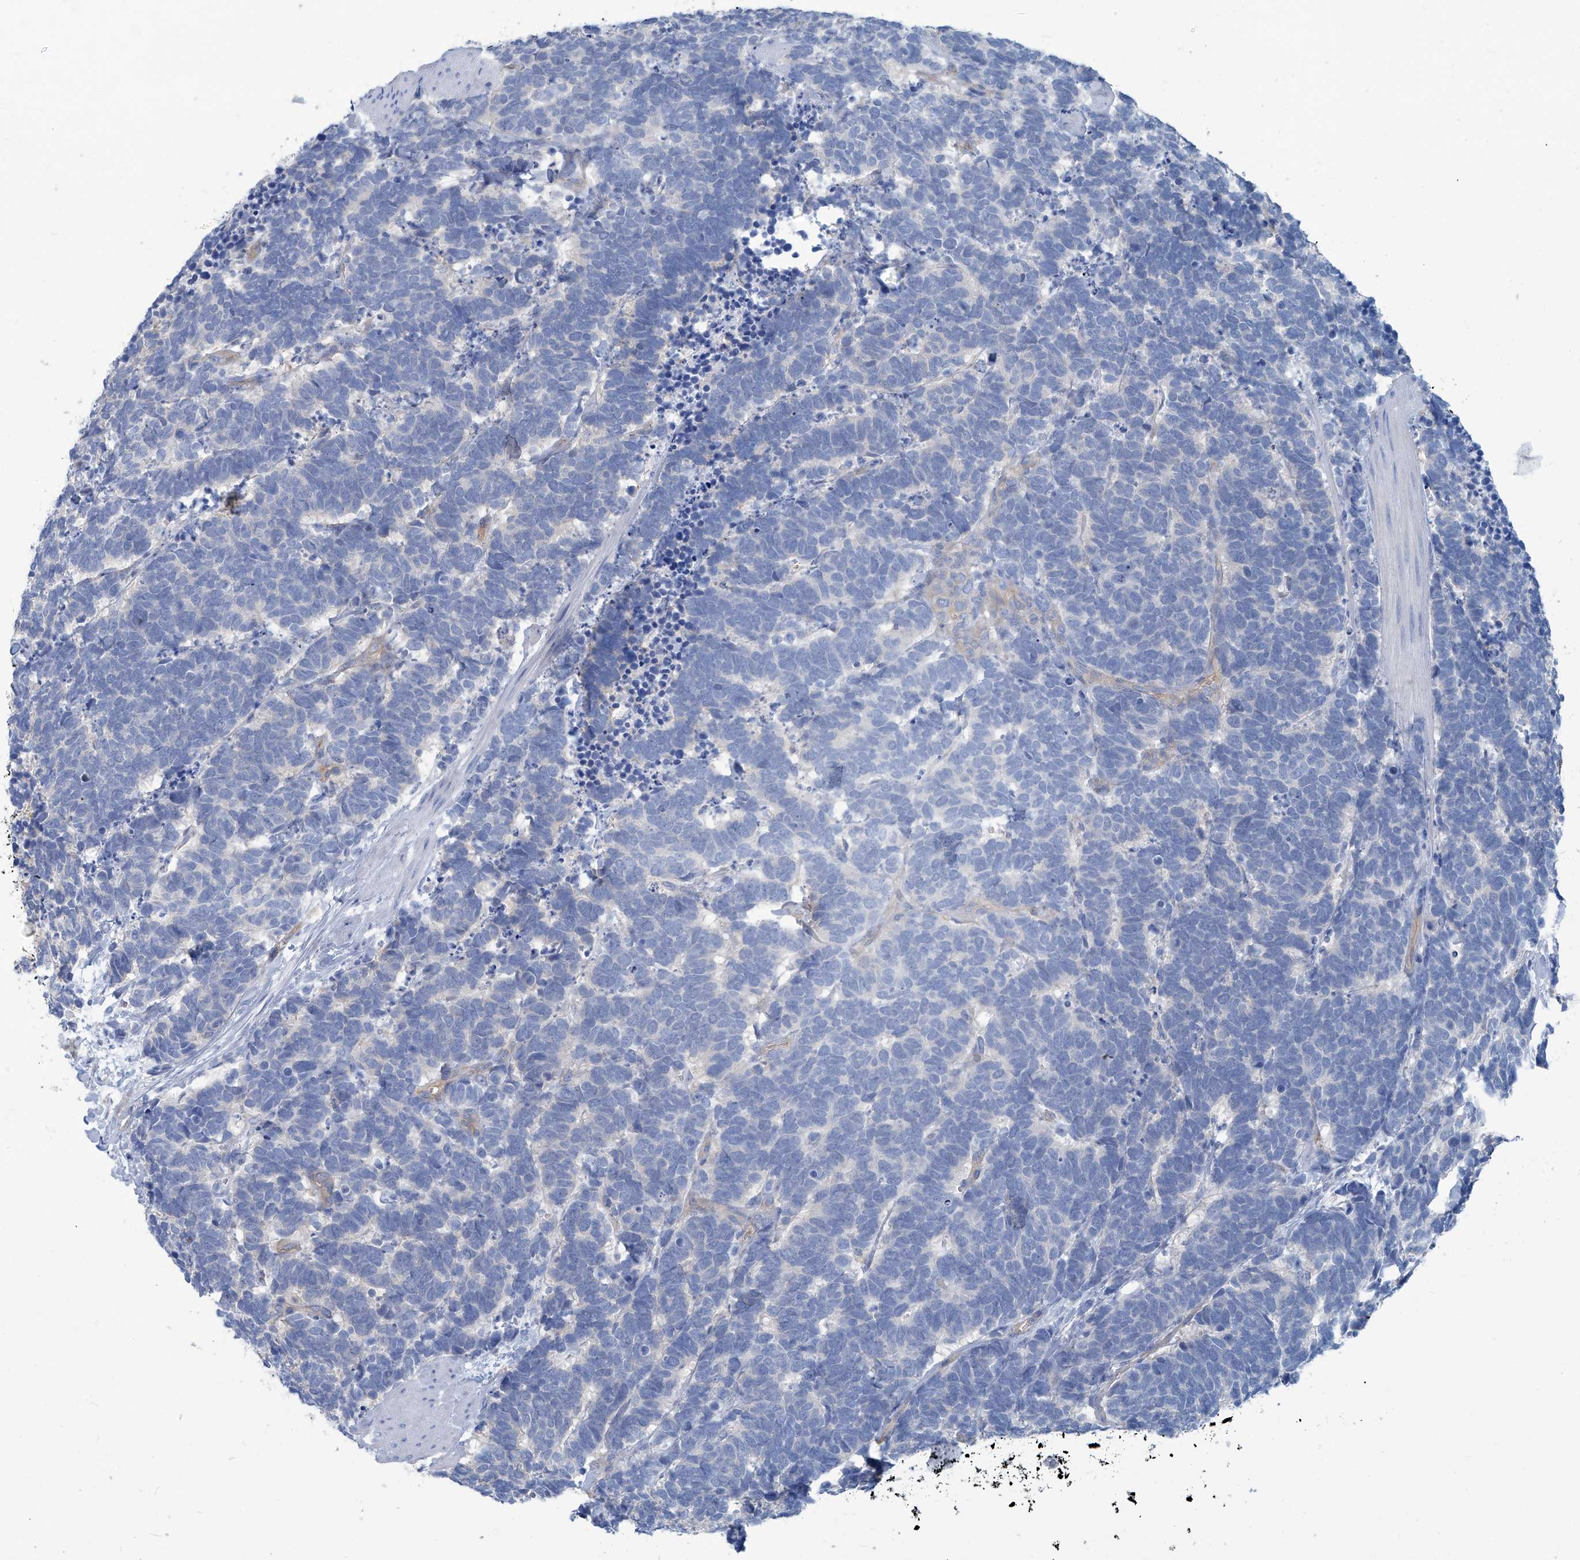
{"staining": {"intensity": "negative", "quantity": "none", "location": "none"}, "tissue": "carcinoid", "cell_type": "Tumor cells", "image_type": "cancer", "snomed": [{"axis": "morphology", "description": "Carcinoma, NOS"}, {"axis": "morphology", "description": "Carcinoid, malignant, NOS"}, {"axis": "topography", "description": "Urinary bladder"}], "caption": "This is an immunohistochemistry (IHC) photomicrograph of human carcinoid. There is no staining in tumor cells.", "gene": "PFKL", "patient": {"sex": "male", "age": 57}}